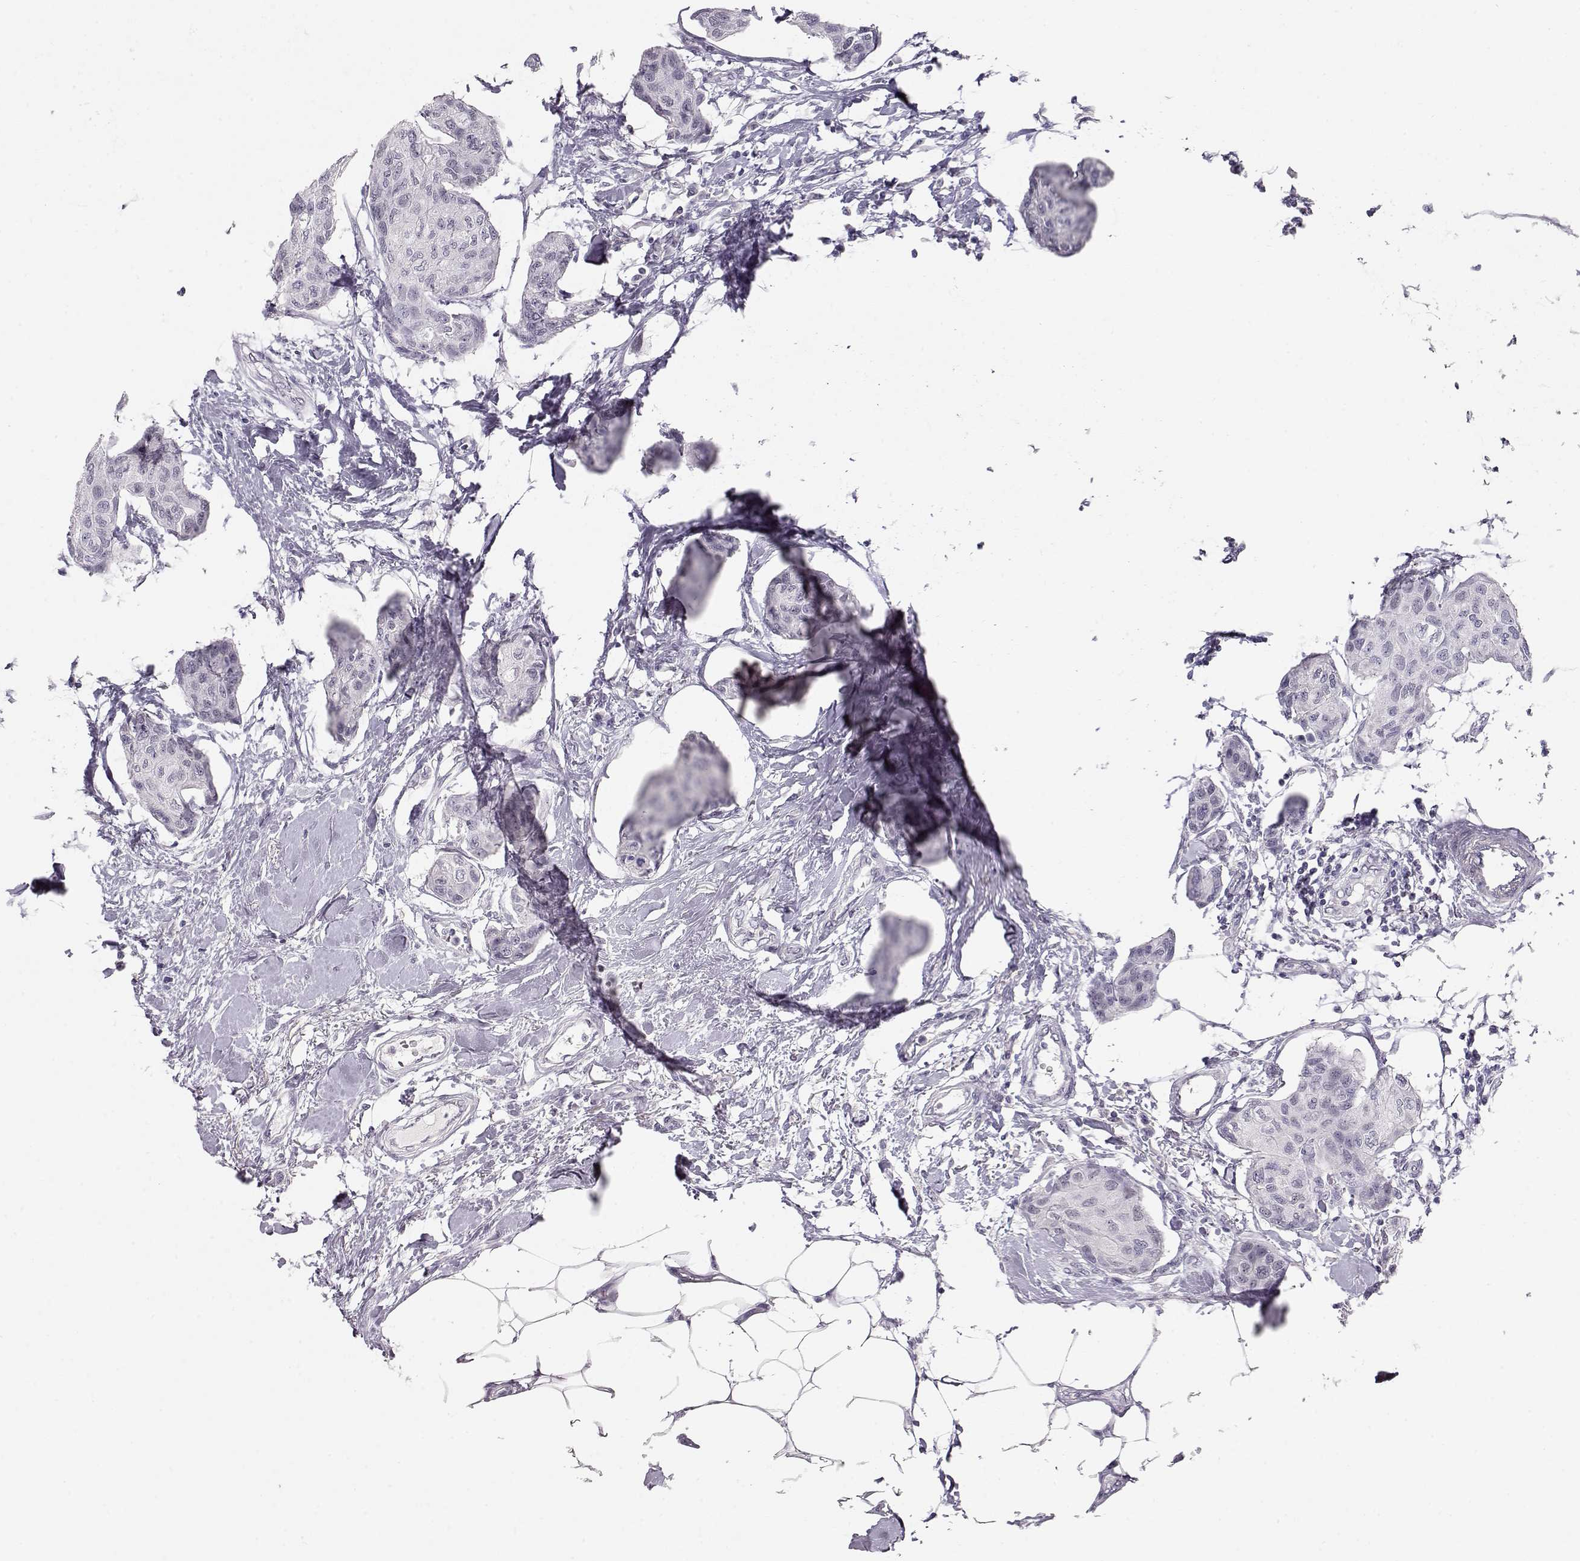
{"staining": {"intensity": "negative", "quantity": "none", "location": "none"}, "tissue": "breast cancer", "cell_type": "Tumor cells", "image_type": "cancer", "snomed": [{"axis": "morphology", "description": "Duct carcinoma"}, {"axis": "topography", "description": "Breast"}], "caption": "A high-resolution image shows immunohistochemistry staining of breast cancer, which reveals no significant positivity in tumor cells.", "gene": "TEPP", "patient": {"sex": "female", "age": 80}}